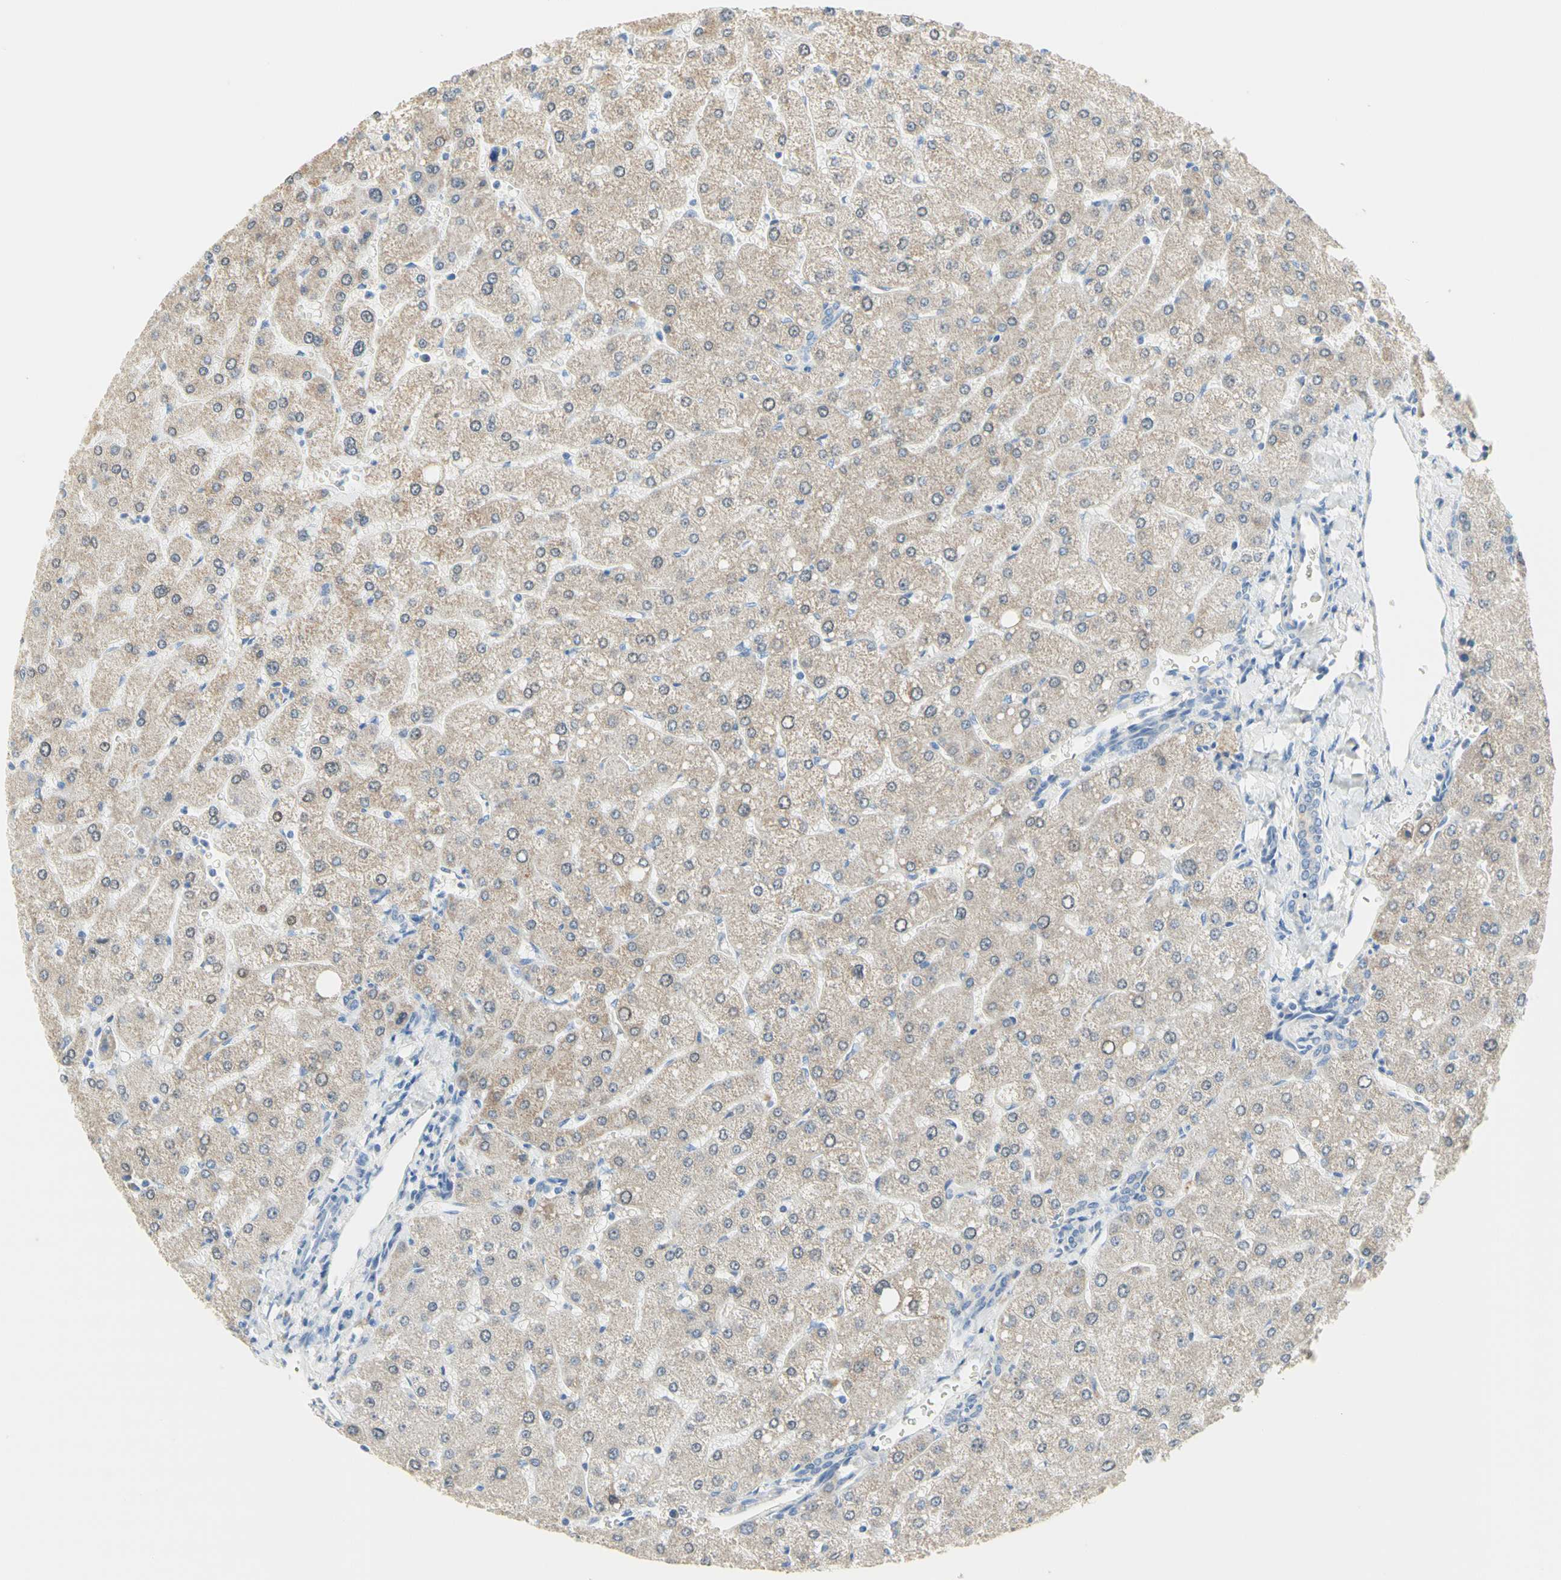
{"staining": {"intensity": "negative", "quantity": "none", "location": "none"}, "tissue": "liver", "cell_type": "Cholangiocytes", "image_type": "normal", "snomed": [{"axis": "morphology", "description": "Normal tissue, NOS"}, {"axis": "topography", "description": "Liver"}], "caption": "DAB (3,3'-diaminobenzidine) immunohistochemical staining of normal liver demonstrates no significant staining in cholangiocytes.", "gene": "NECTIN4", "patient": {"sex": "male", "age": 55}}